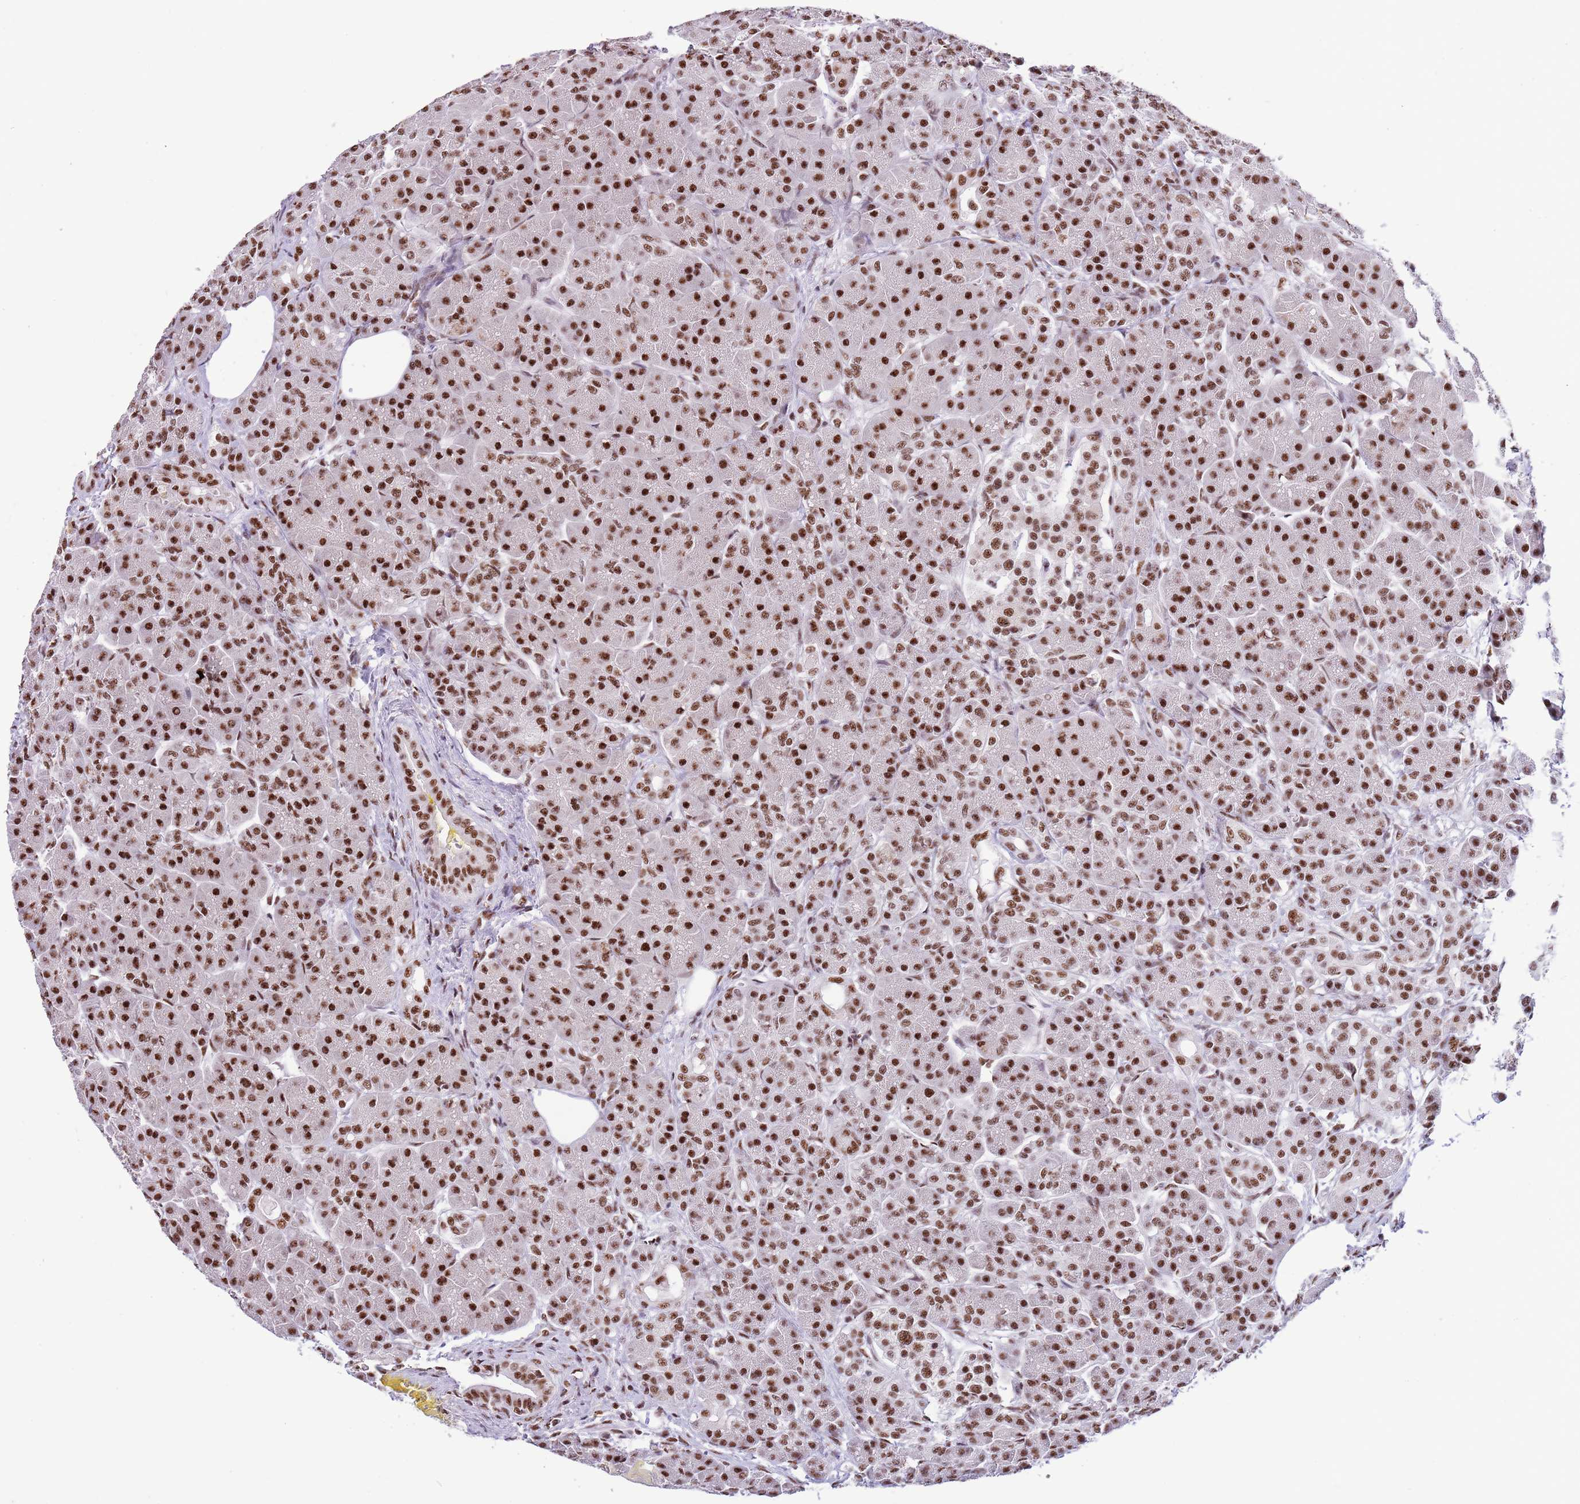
{"staining": {"intensity": "strong", "quantity": ">75%", "location": "nuclear"}, "tissue": "pancreas", "cell_type": "Exocrine glandular cells", "image_type": "normal", "snomed": [{"axis": "morphology", "description": "Normal tissue, NOS"}, {"axis": "topography", "description": "Pancreas"}], "caption": "A brown stain labels strong nuclear positivity of a protein in exocrine glandular cells of unremarkable human pancreas. Immunohistochemistry stains the protein in brown and the nuclei are stained blue.", "gene": "SF3A2", "patient": {"sex": "male", "age": 63}}